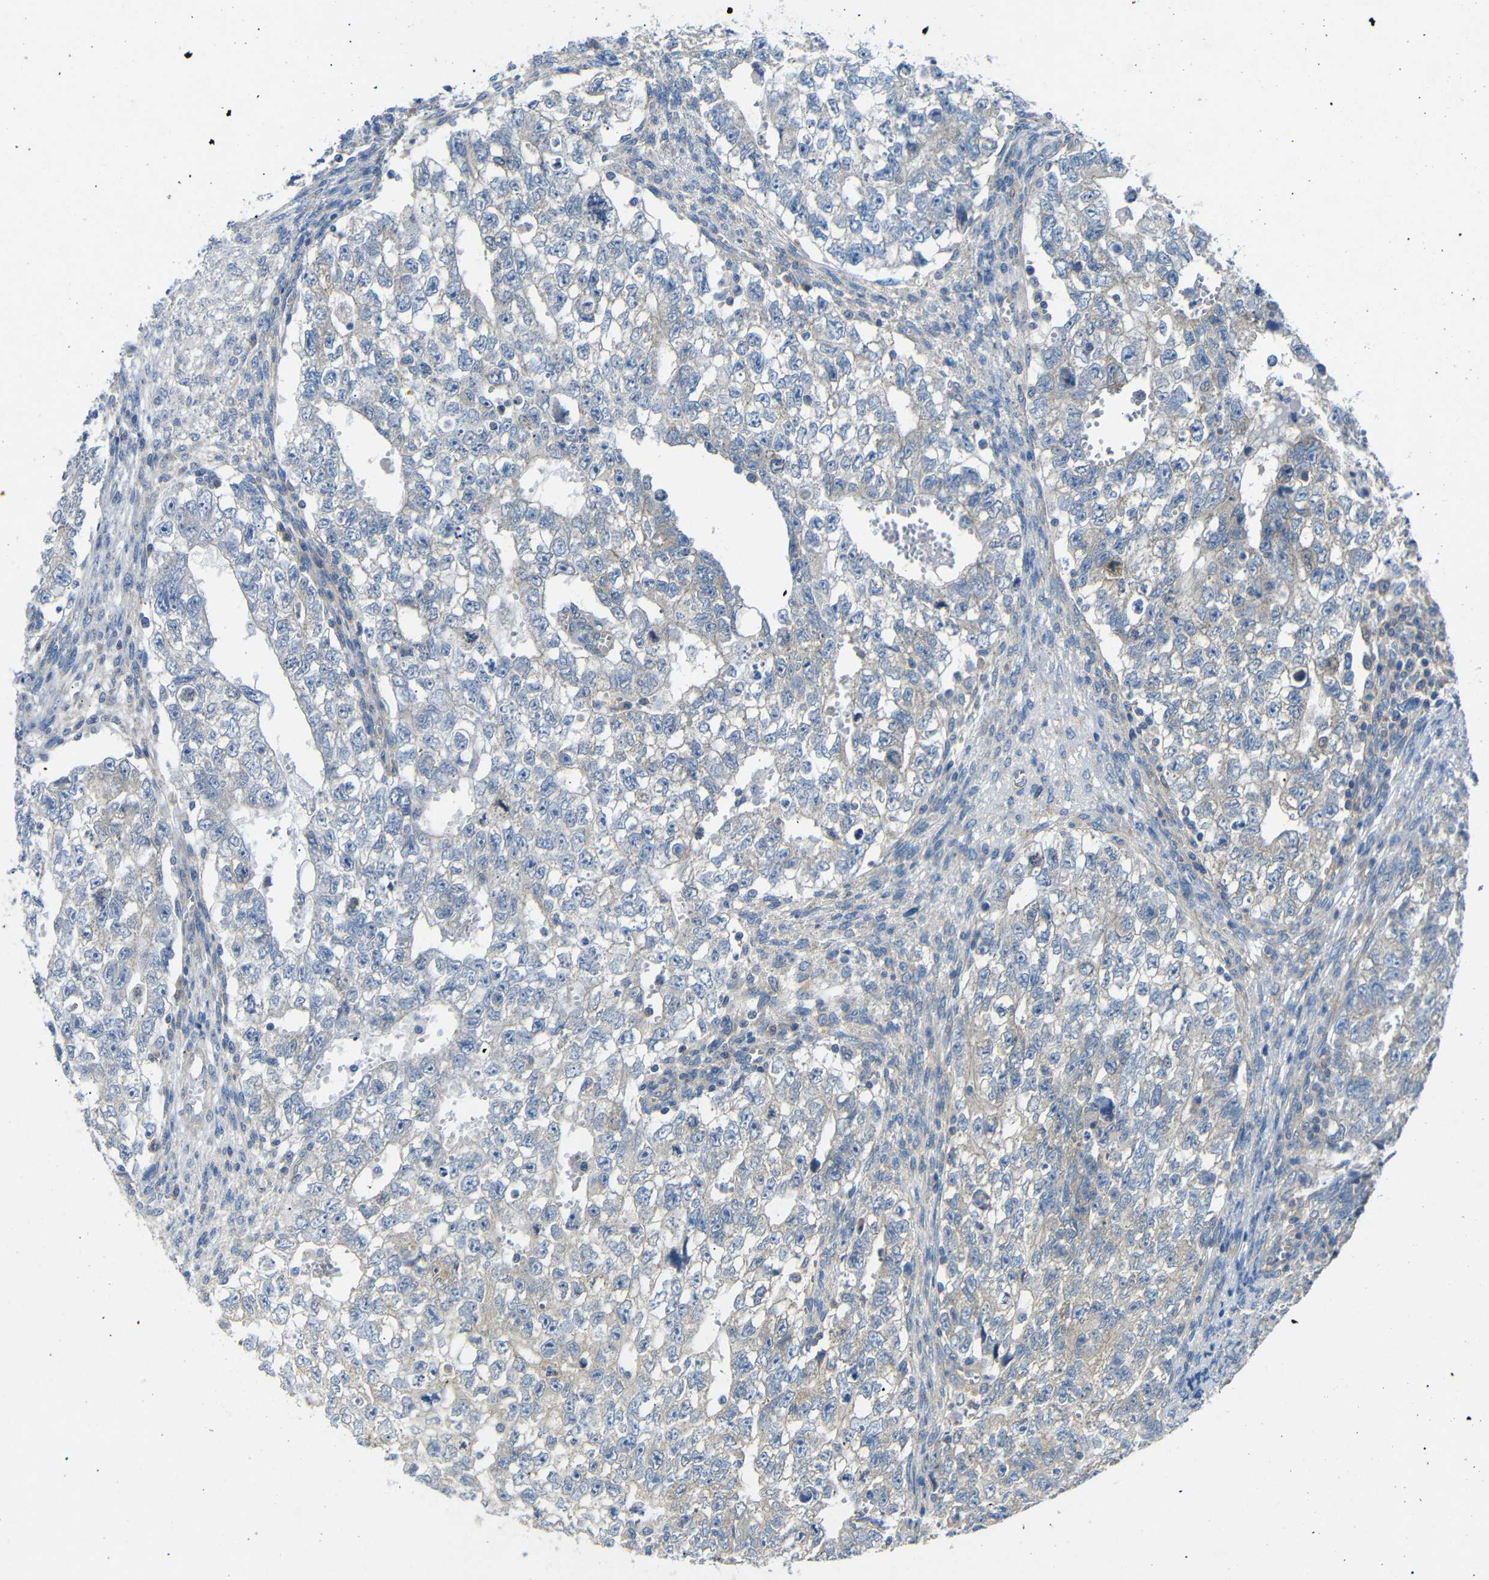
{"staining": {"intensity": "weak", "quantity": "<25%", "location": "cytoplasmic/membranous"}, "tissue": "testis cancer", "cell_type": "Tumor cells", "image_type": "cancer", "snomed": [{"axis": "morphology", "description": "Seminoma, NOS"}, {"axis": "morphology", "description": "Carcinoma, Embryonal, NOS"}, {"axis": "topography", "description": "Testis"}], "caption": "IHC histopathology image of neoplastic tissue: testis cancer (seminoma) stained with DAB (3,3'-diaminobenzidine) displays no significant protein positivity in tumor cells. The staining is performed using DAB brown chromogen with nuclei counter-stained in using hematoxylin.", "gene": "DCP1A", "patient": {"sex": "male", "age": 38}}